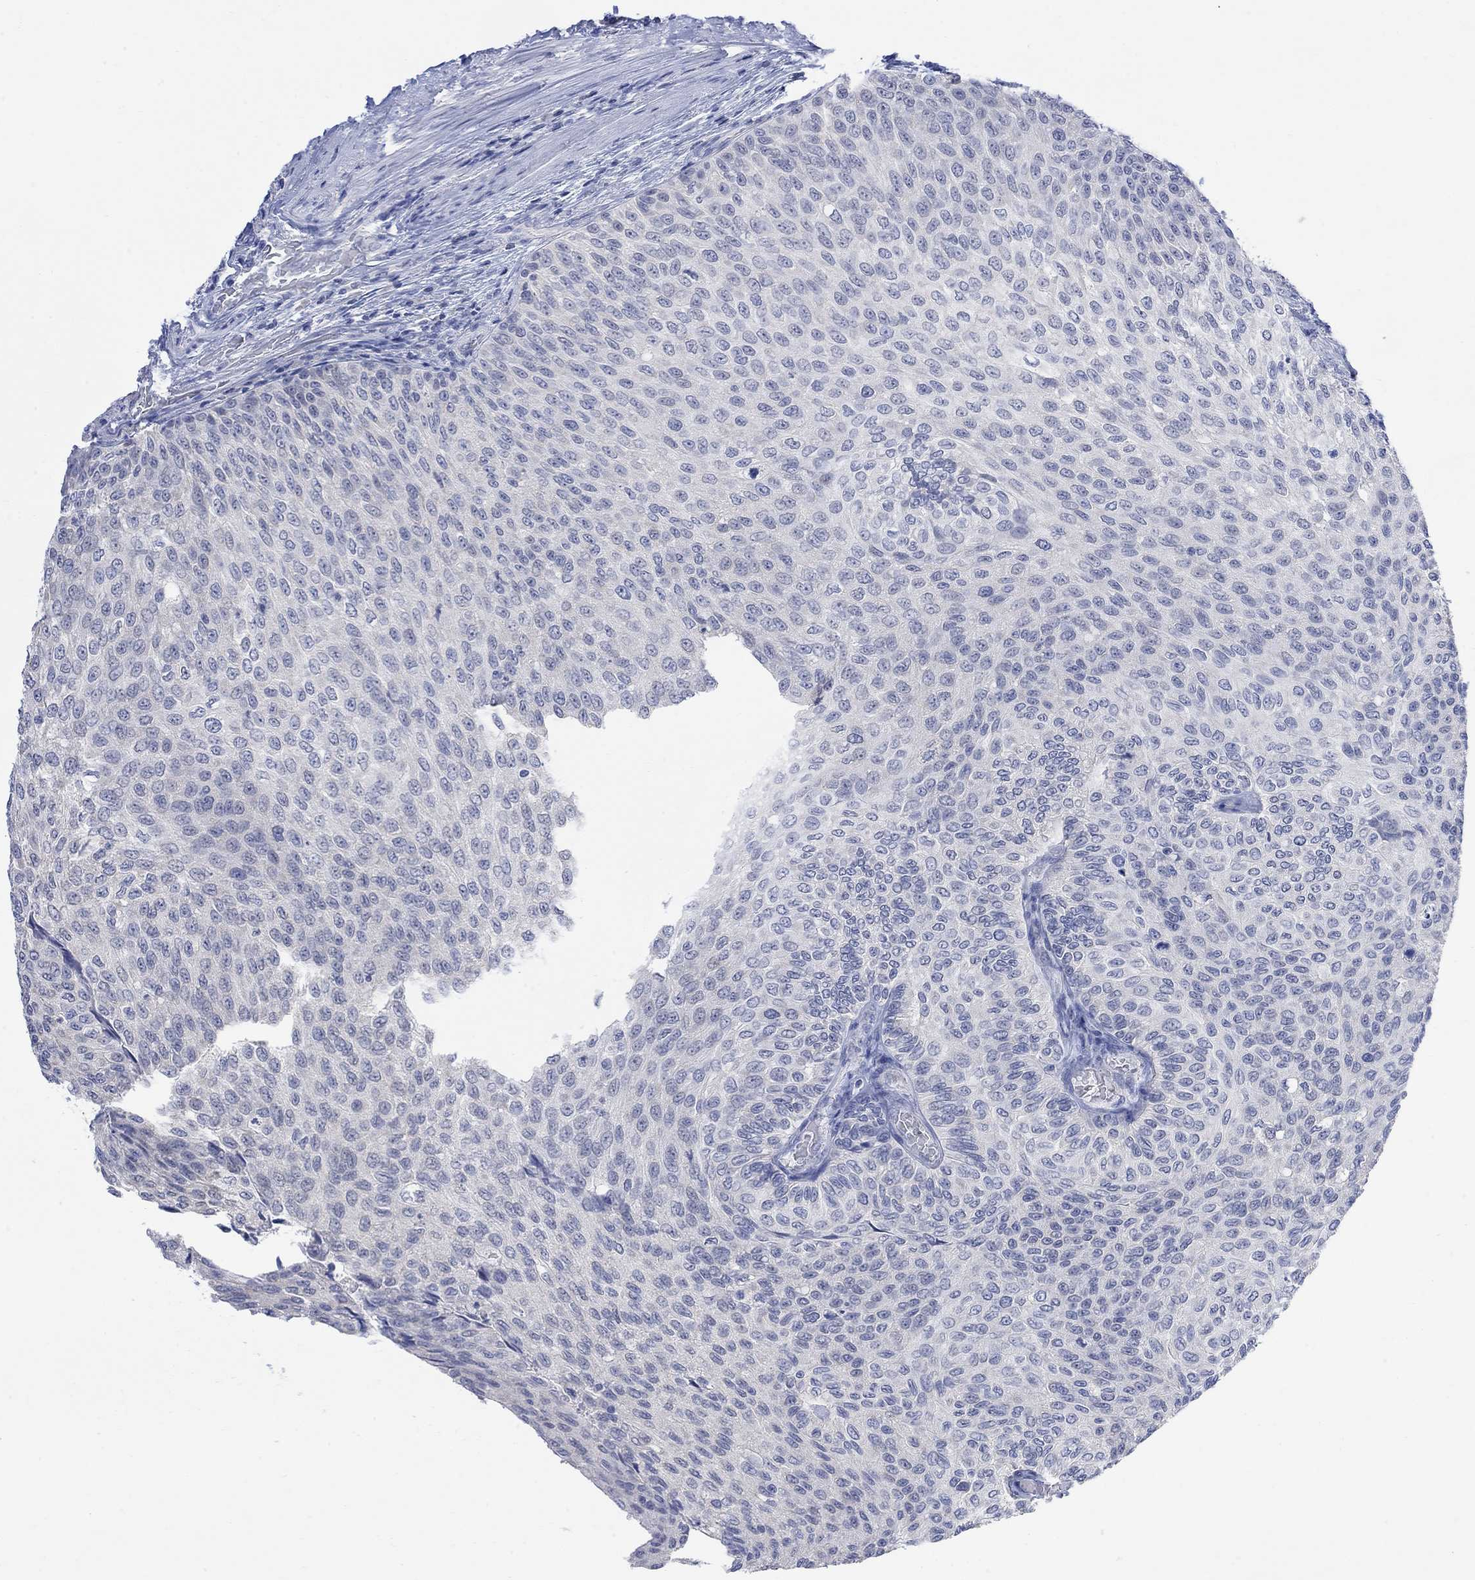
{"staining": {"intensity": "negative", "quantity": "none", "location": "none"}, "tissue": "urothelial cancer", "cell_type": "Tumor cells", "image_type": "cancer", "snomed": [{"axis": "morphology", "description": "Urothelial carcinoma, Low grade"}, {"axis": "topography", "description": "Ureter, NOS"}, {"axis": "topography", "description": "Urinary bladder"}], "caption": "Tumor cells show no significant positivity in urothelial cancer. (Brightfield microscopy of DAB immunohistochemistry at high magnification).", "gene": "FBP2", "patient": {"sex": "male", "age": 78}}